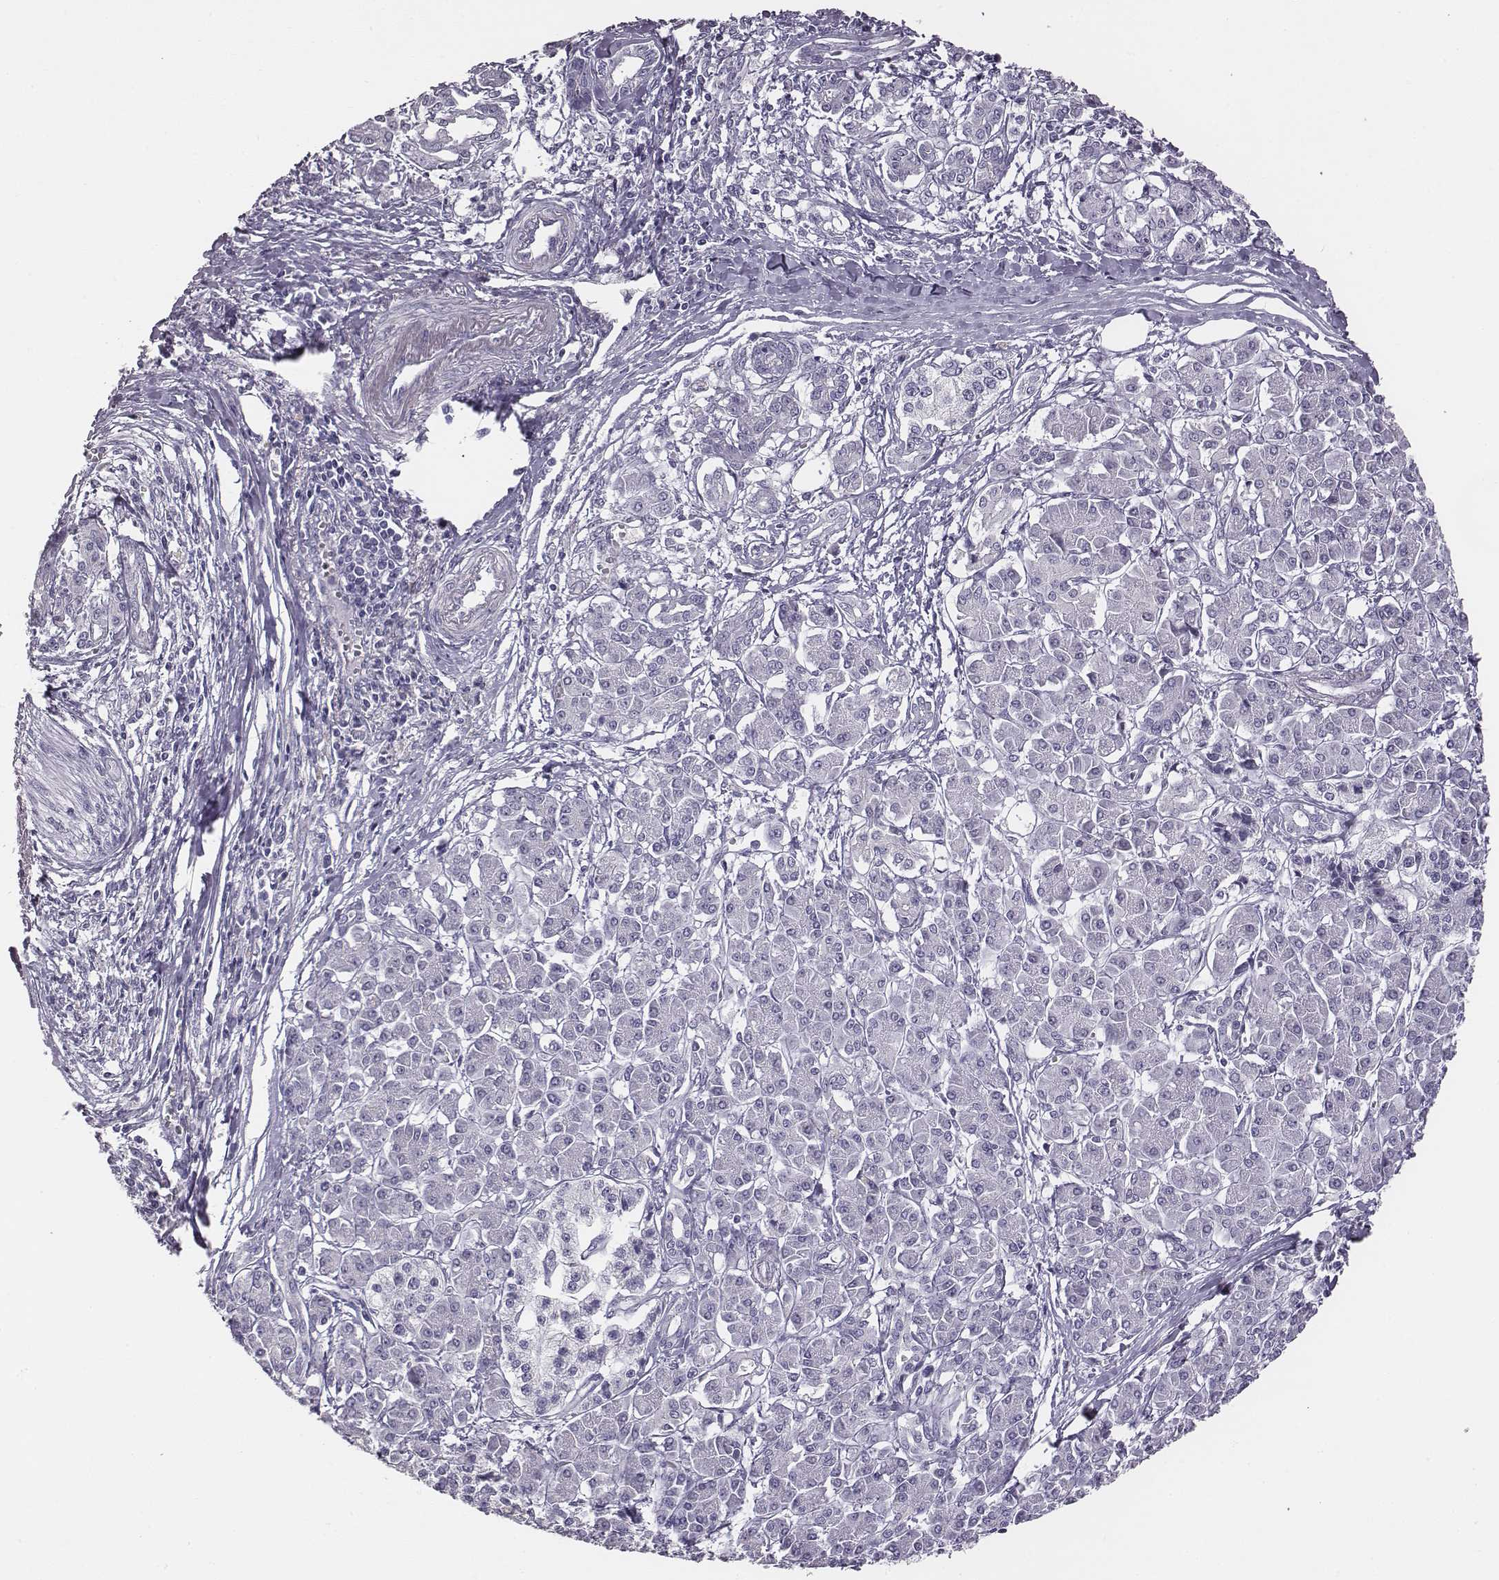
{"staining": {"intensity": "negative", "quantity": "none", "location": "none"}, "tissue": "pancreatic cancer", "cell_type": "Tumor cells", "image_type": "cancer", "snomed": [{"axis": "morphology", "description": "Adenocarcinoma, NOS"}, {"axis": "topography", "description": "Pancreas"}], "caption": "Immunohistochemical staining of human pancreatic cancer shows no significant positivity in tumor cells. The staining was performed using DAB to visualize the protein expression in brown, while the nuclei were stained in blue with hematoxylin (Magnification: 20x).", "gene": "ADAM7", "patient": {"sex": "female", "age": 68}}